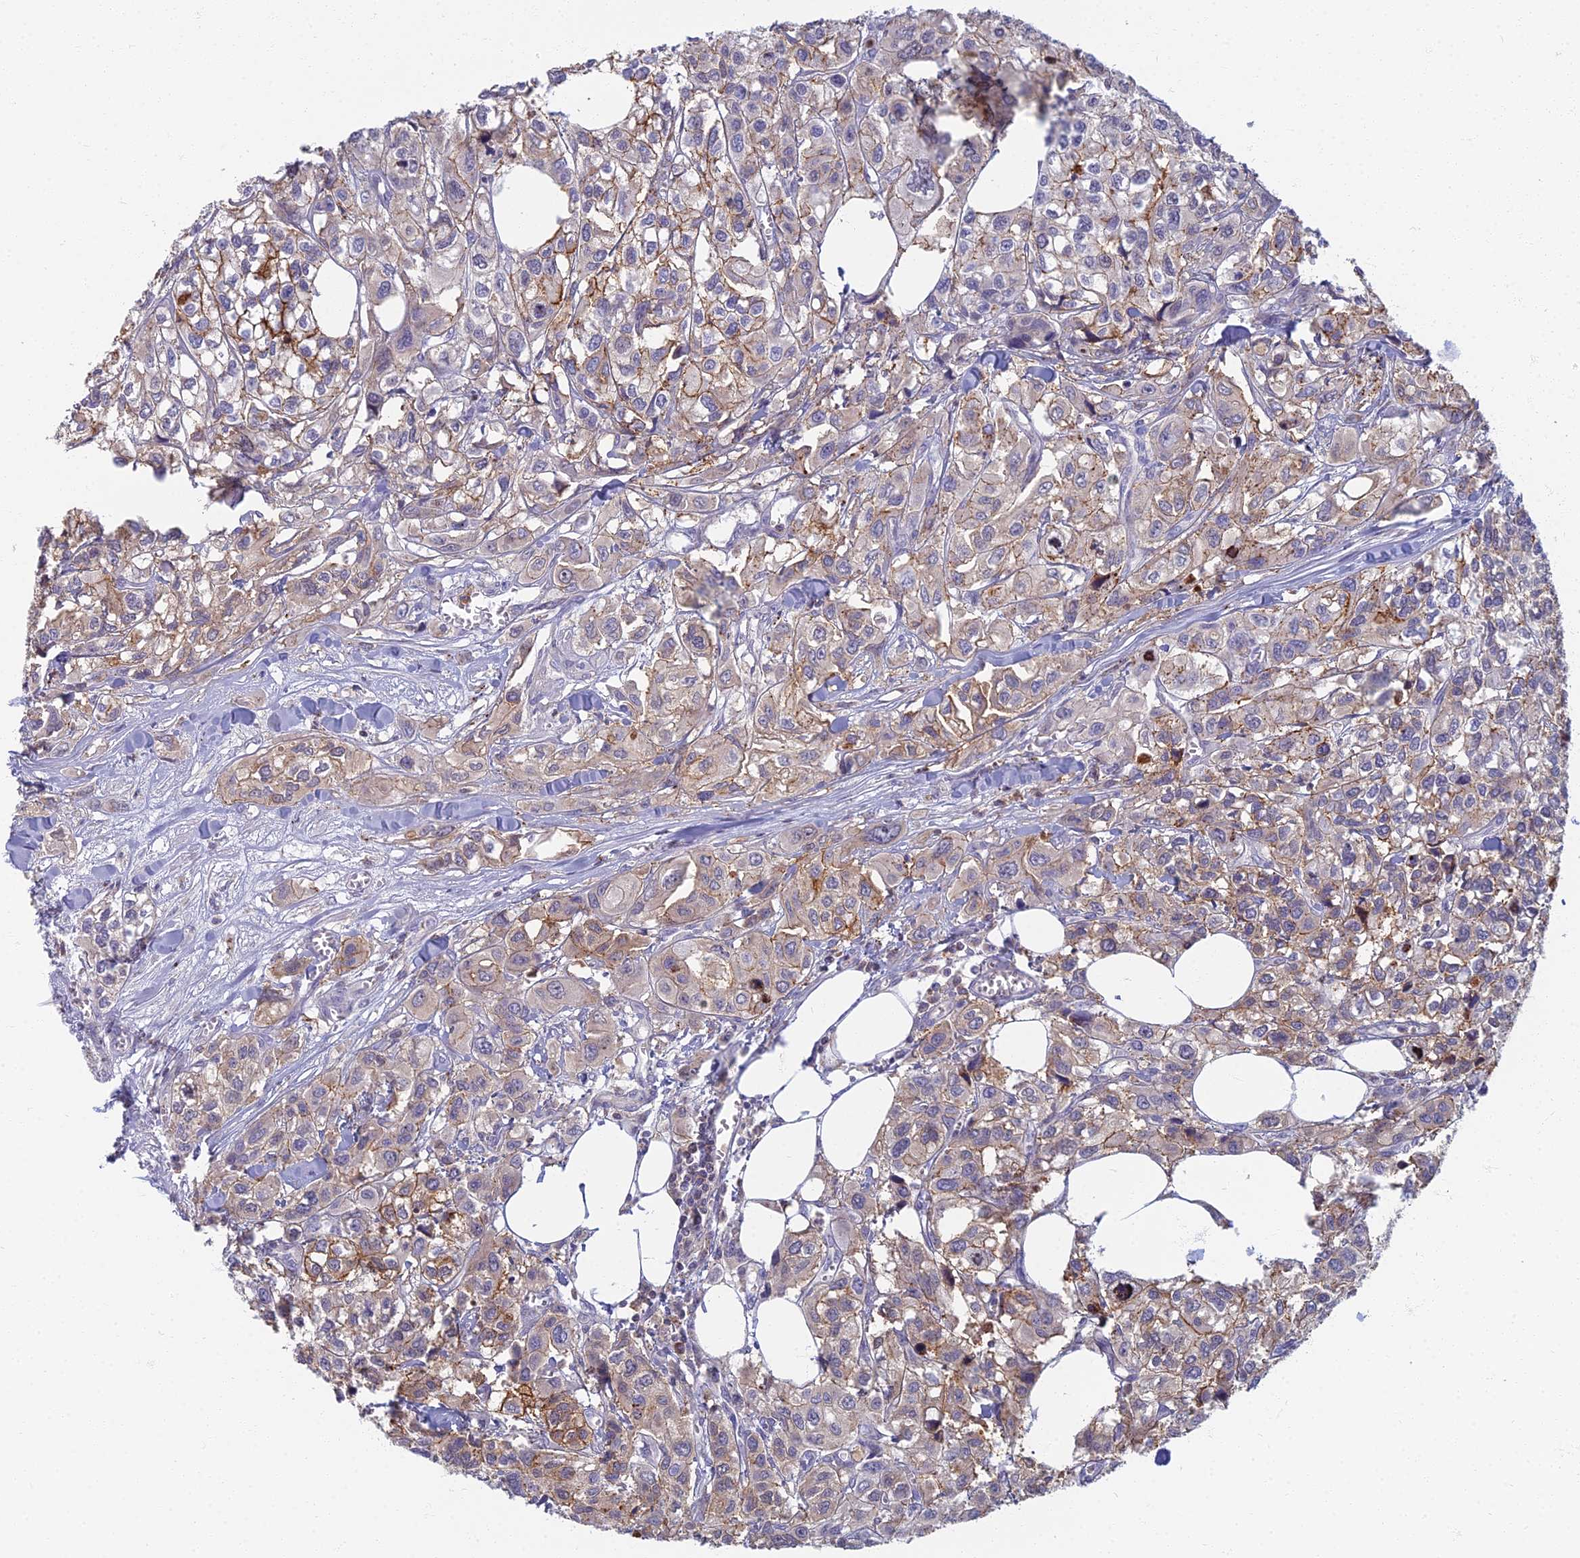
{"staining": {"intensity": "weak", "quantity": "<25%", "location": "cytoplasmic/membranous"}, "tissue": "urothelial cancer", "cell_type": "Tumor cells", "image_type": "cancer", "snomed": [{"axis": "morphology", "description": "Urothelial carcinoma, High grade"}, {"axis": "topography", "description": "Urinary bladder"}], "caption": "A high-resolution histopathology image shows immunohistochemistry (IHC) staining of urothelial cancer, which exhibits no significant staining in tumor cells.", "gene": "CHMP4B", "patient": {"sex": "male", "age": 67}}